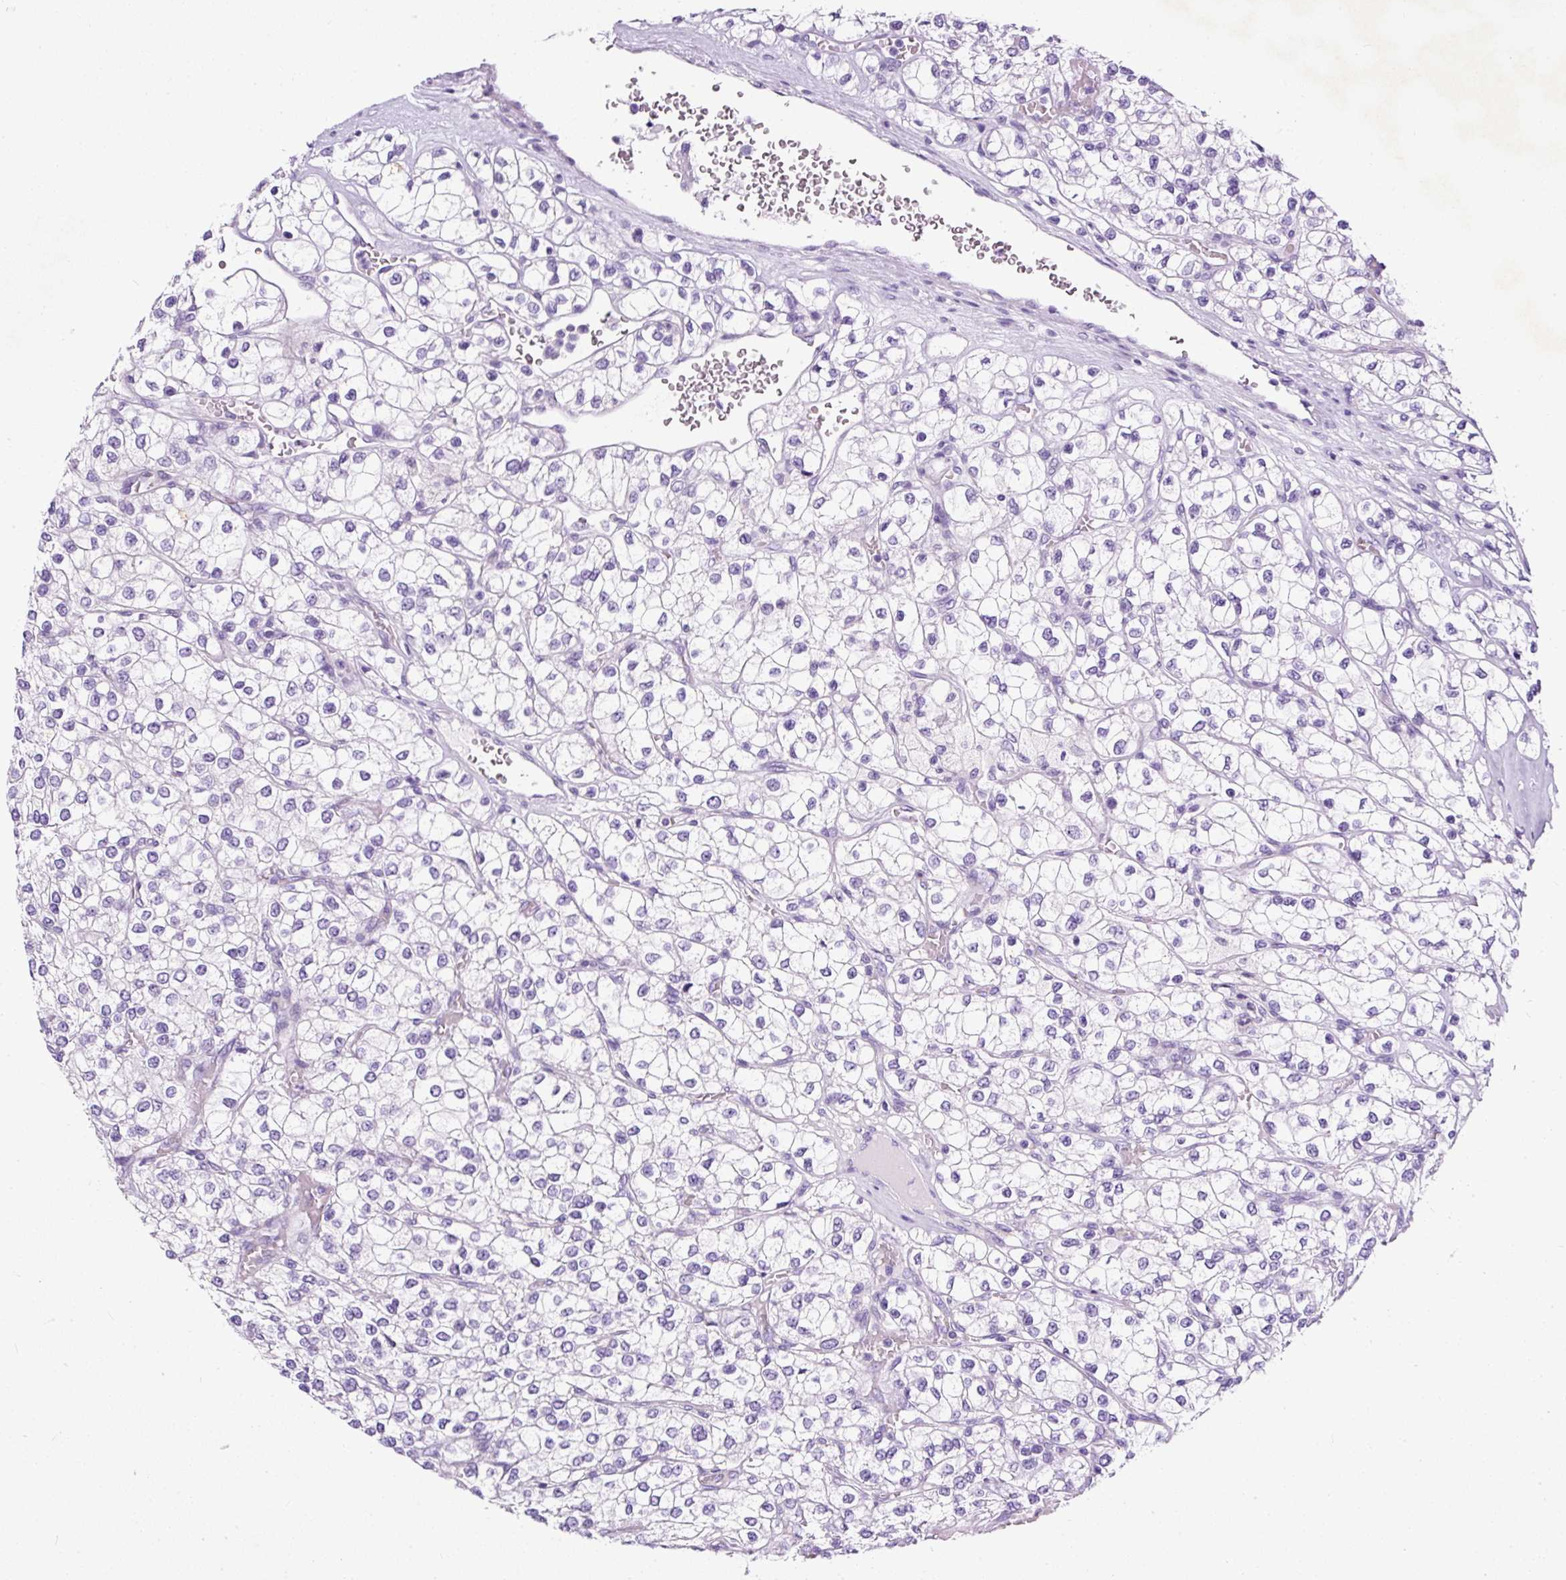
{"staining": {"intensity": "negative", "quantity": "none", "location": "none"}, "tissue": "renal cancer", "cell_type": "Tumor cells", "image_type": "cancer", "snomed": [{"axis": "morphology", "description": "Adenocarcinoma, NOS"}, {"axis": "topography", "description": "Kidney"}], "caption": "Immunohistochemical staining of renal cancer shows no significant positivity in tumor cells. The staining is performed using DAB (3,3'-diaminobenzidine) brown chromogen with nuclei counter-stained in using hematoxylin.", "gene": "STOX2", "patient": {"sex": "male", "age": 80}}